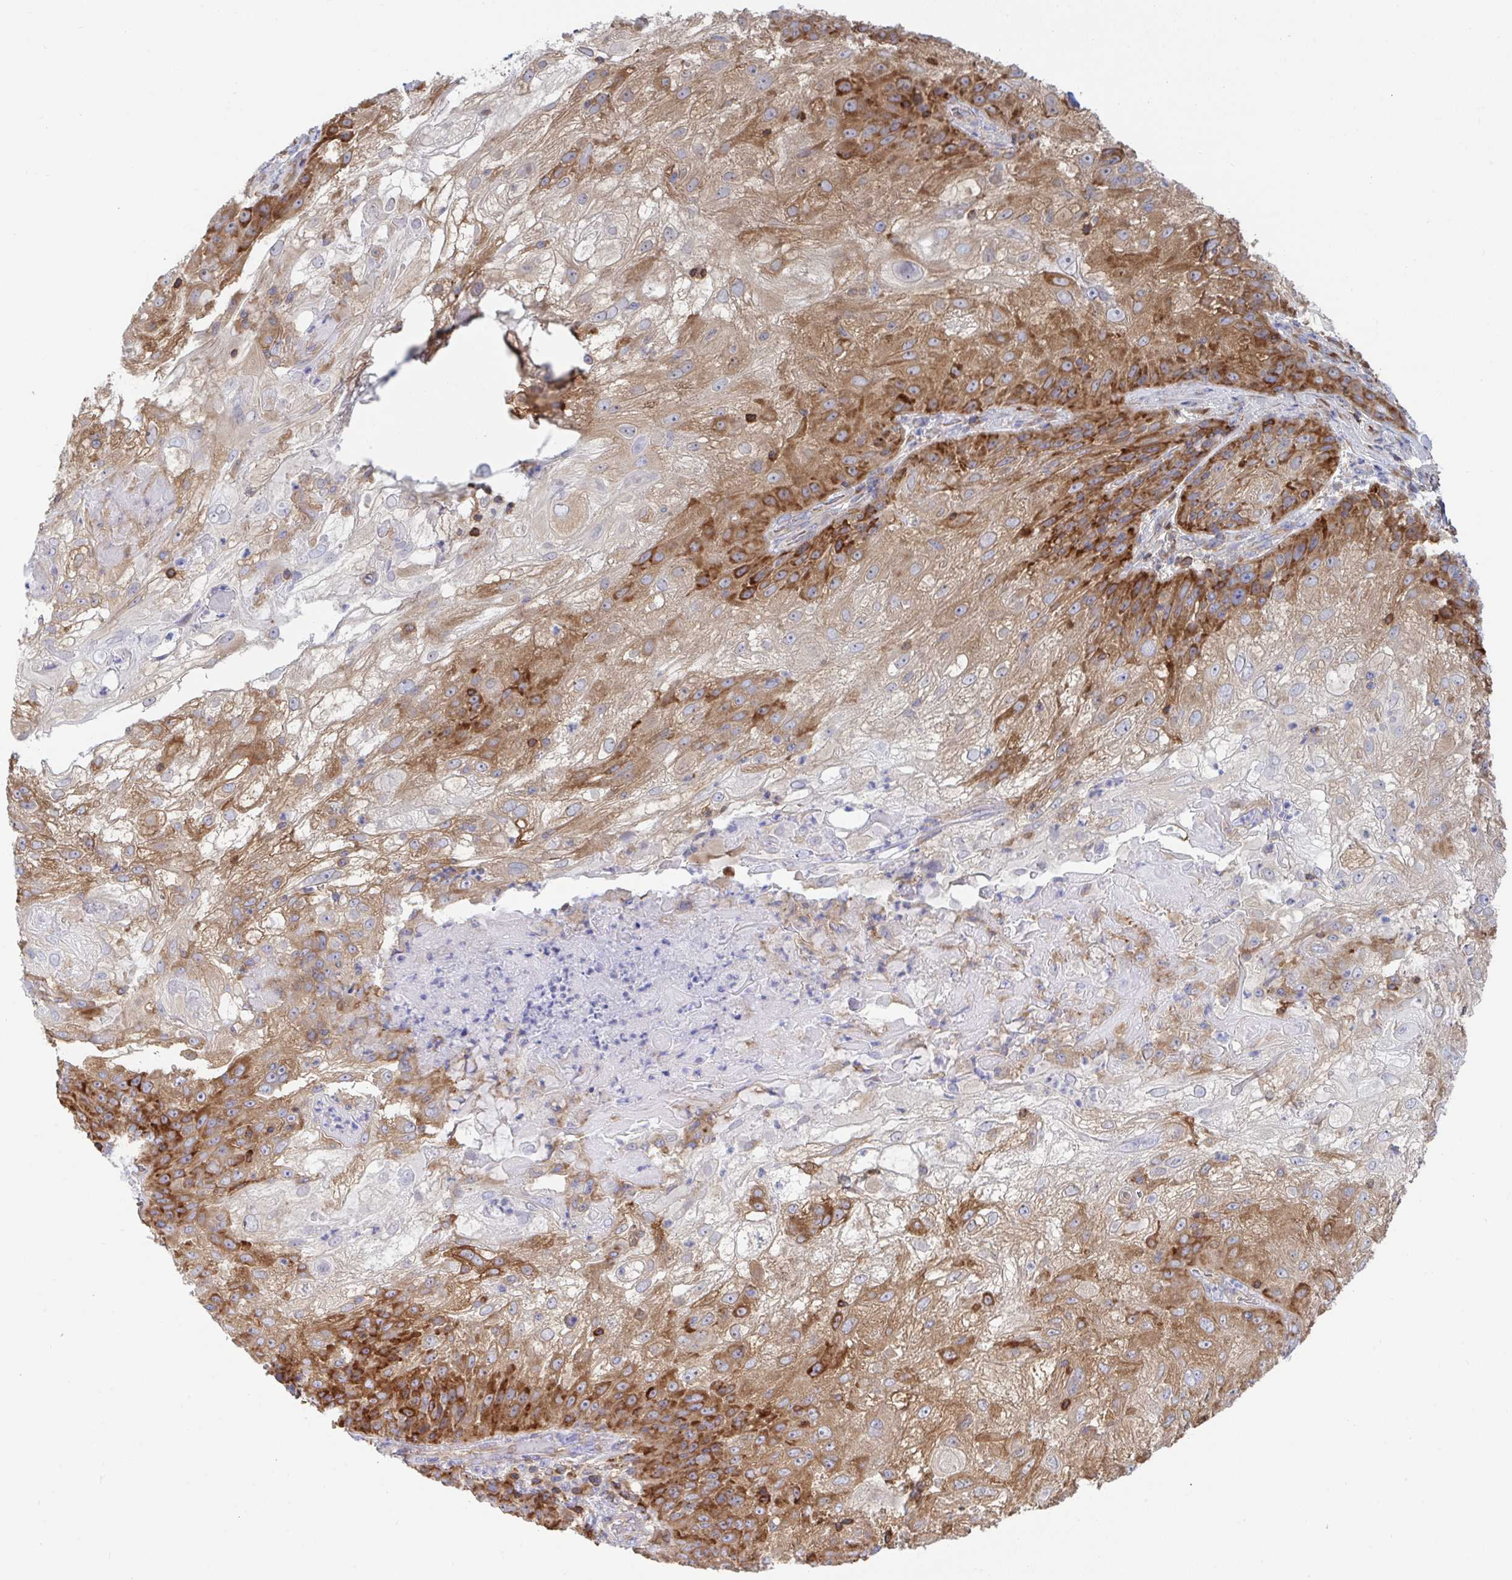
{"staining": {"intensity": "strong", "quantity": "25%-75%", "location": "cytoplasmic/membranous"}, "tissue": "skin cancer", "cell_type": "Tumor cells", "image_type": "cancer", "snomed": [{"axis": "morphology", "description": "Normal tissue, NOS"}, {"axis": "morphology", "description": "Squamous cell carcinoma, NOS"}, {"axis": "topography", "description": "Skin"}], "caption": "The histopathology image reveals a brown stain indicating the presence of a protein in the cytoplasmic/membranous of tumor cells in skin cancer (squamous cell carcinoma). Immunohistochemistry stains the protein in brown and the nuclei are stained blue.", "gene": "WNK1", "patient": {"sex": "female", "age": 83}}